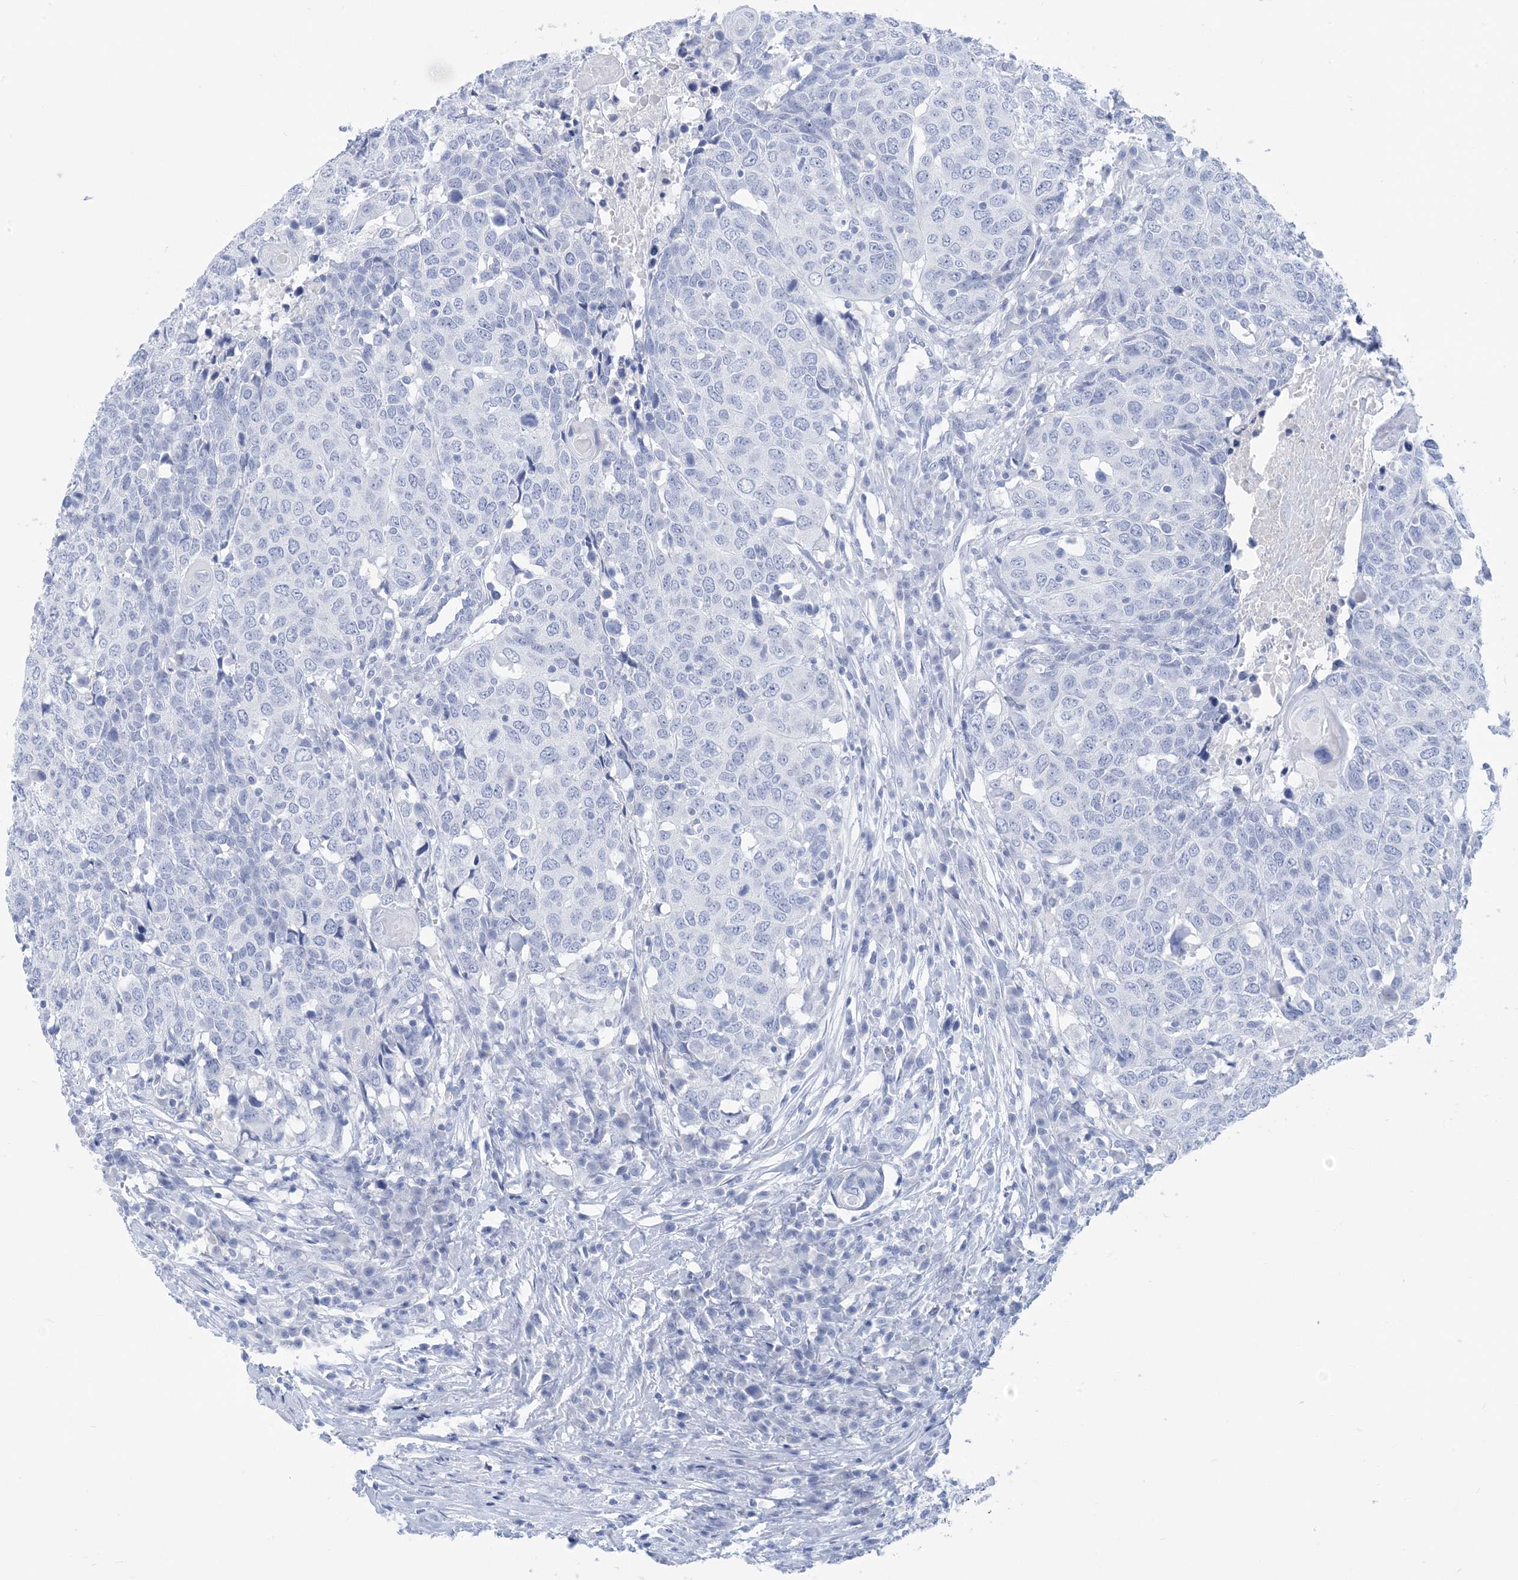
{"staining": {"intensity": "negative", "quantity": "none", "location": "none"}, "tissue": "head and neck cancer", "cell_type": "Tumor cells", "image_type": "cancer", "snomed": [{"axis": "morphology", "description": "Squamous cell carcinoma, NOS"}, {"axis": "topography", "description": "Head-Neck"}], "caption": "Tumor cells are negative for brown protein staining in head and neck cancer (squamous cell carcinoma).", "gene": "SH3YL1", "patient": {"sex": "male", "age": 66}}